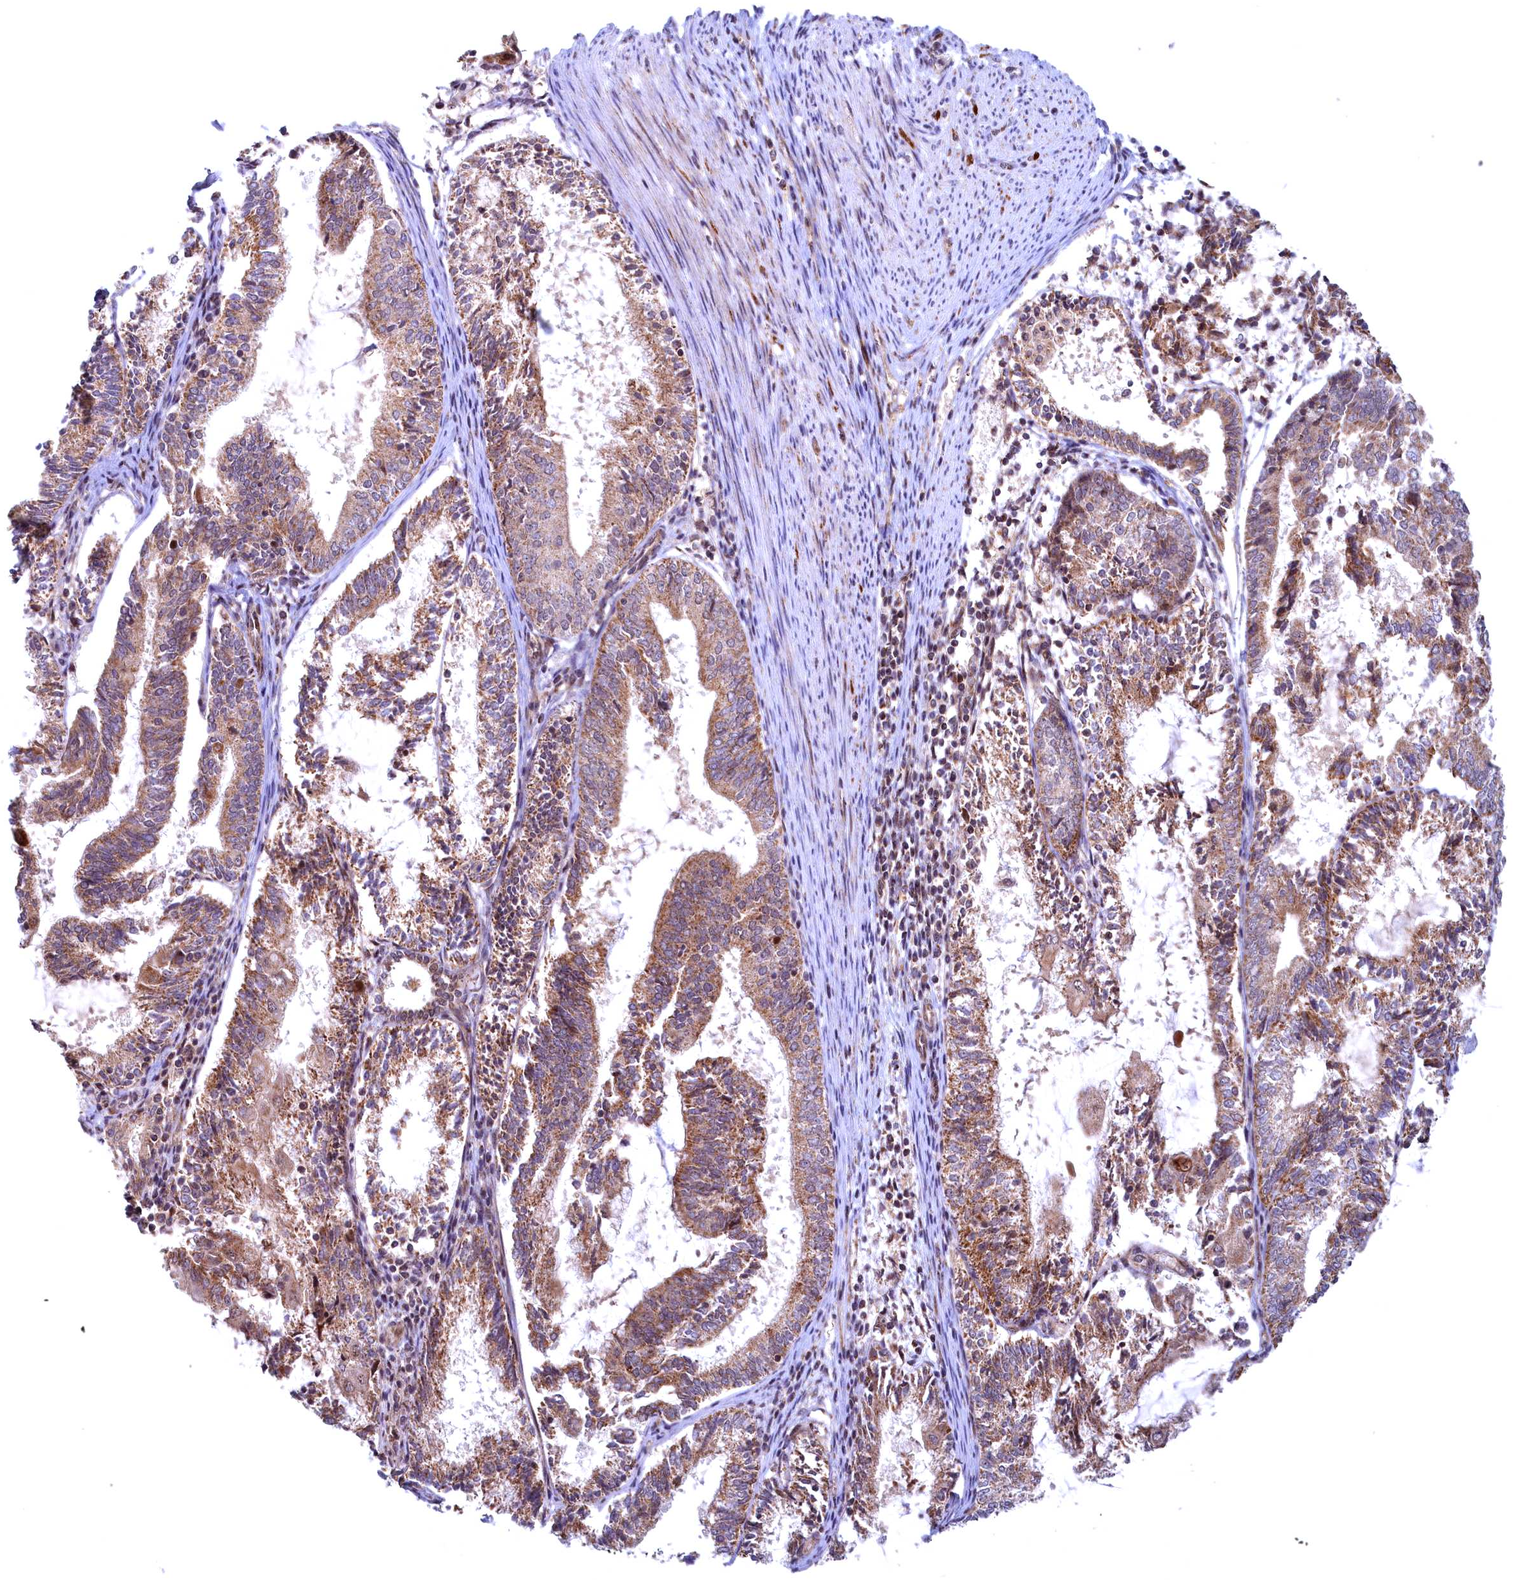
{"staining": {"intensity": "moderate", "quantity": ">75%", "location": "cytoplasmic/membranous"}, "tissue": "endometrial cancer", "cell_type": "Tumor cells", "image_type": "cancer", "snomed": [{"axis": "morphology", "description": "Adenocarcinoma, NOS"}, {"axis": "topography", "description": "Endometrium"}], "caption": "Tumor cells exhibit moderate cytoplasmic/membranous staining in about >75% of cells in adenocarcinoma (endometrial).", "gene": "PLA2G10", "patient": {"sex": "female", "age": 81}}